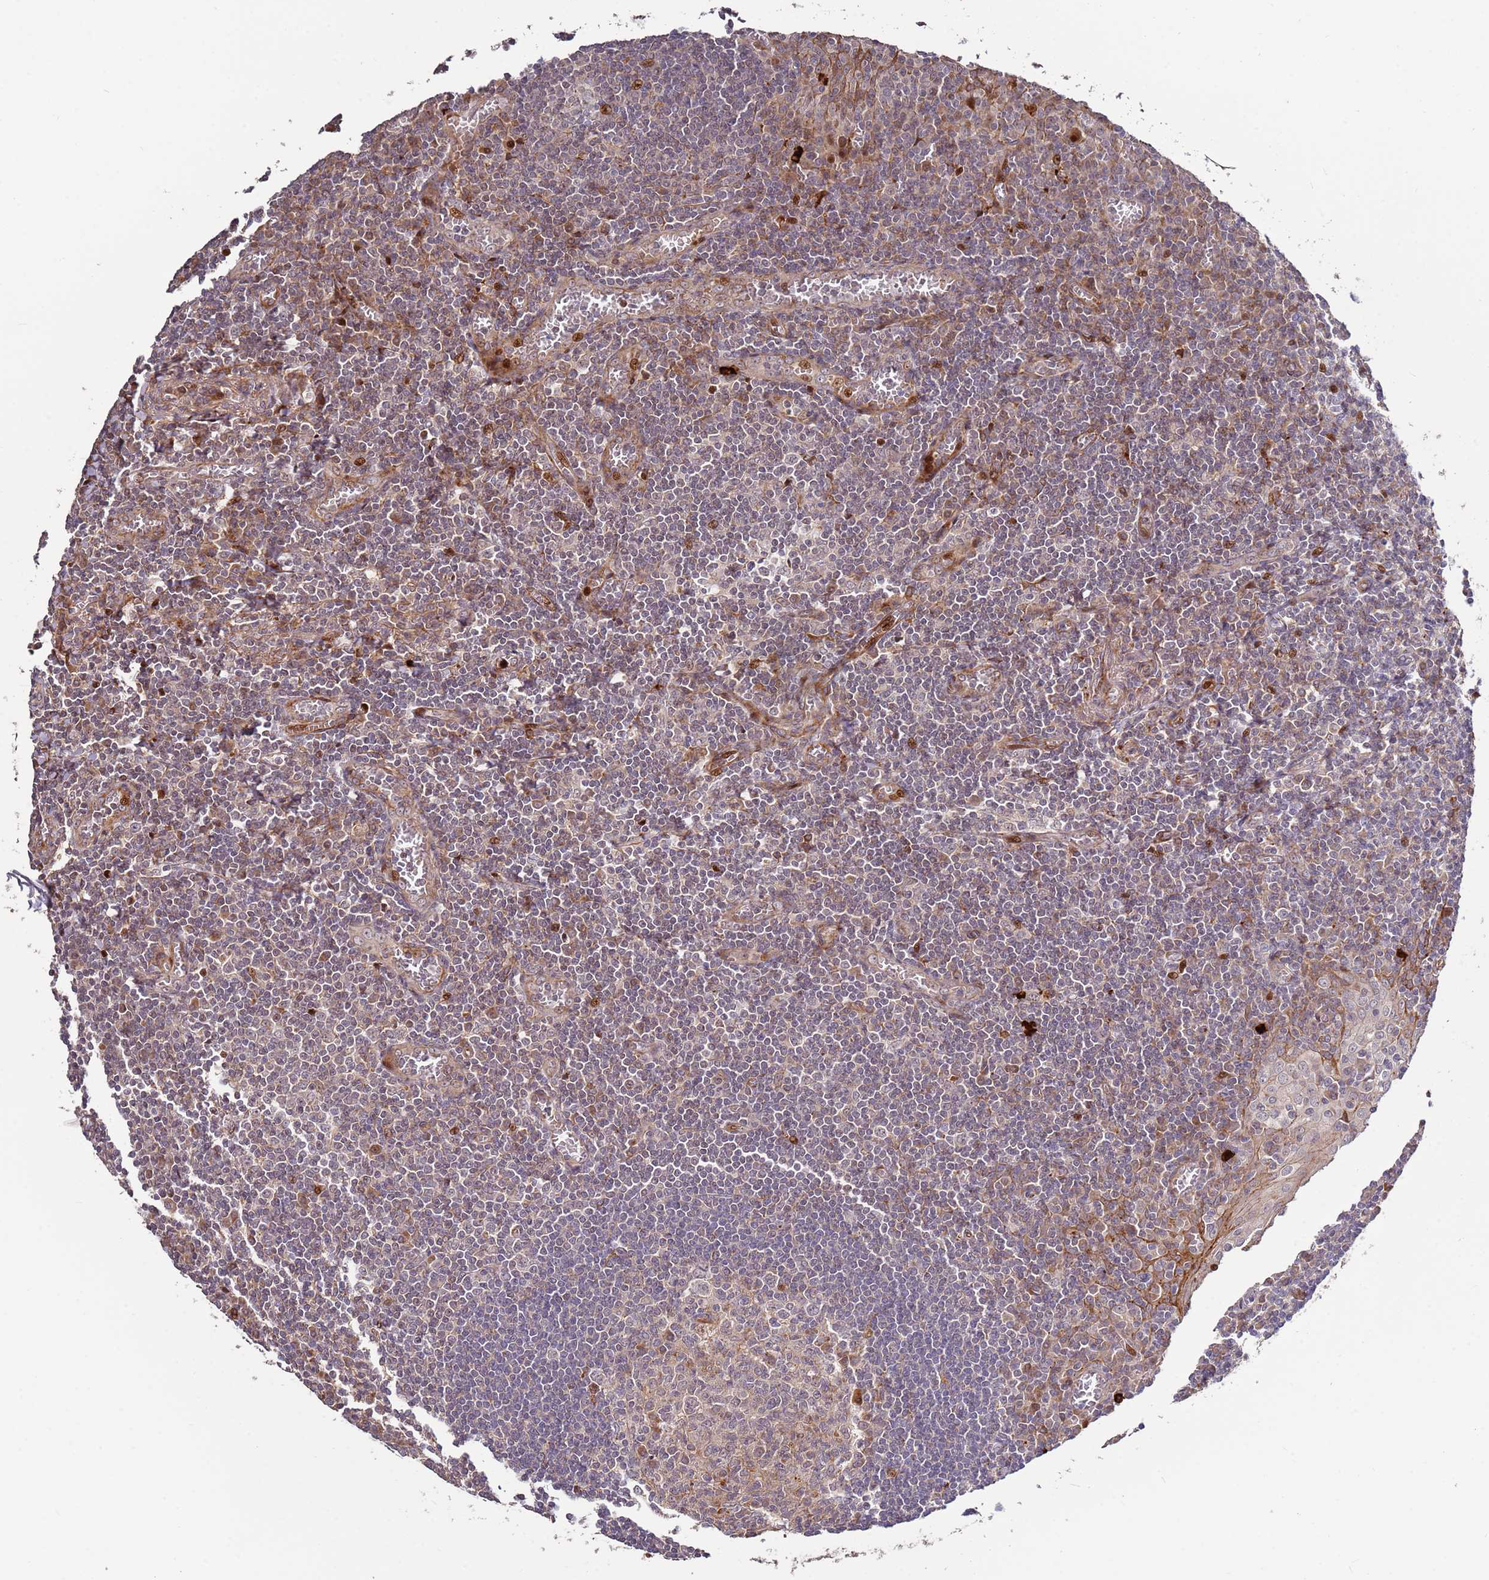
{"staining": {"intensity": "weak", "quantity": "<25%", "location": "cytoplasmic/membranous"}, "tissue": "tonsil", "cell_type": "Germinal center cells", "image_type": "normal", "snomed": [{"axis": "morphology", "description": "Normal tissue, NOS"}, {"axis": "topography", "description": "Tonsil"}], "caption": "Human tonsil stained for a protein using IHC demonstrates no staining in germinal center cells.", "gene": "RHBDL1", "patient": {"sex": "male", "age": 27}}